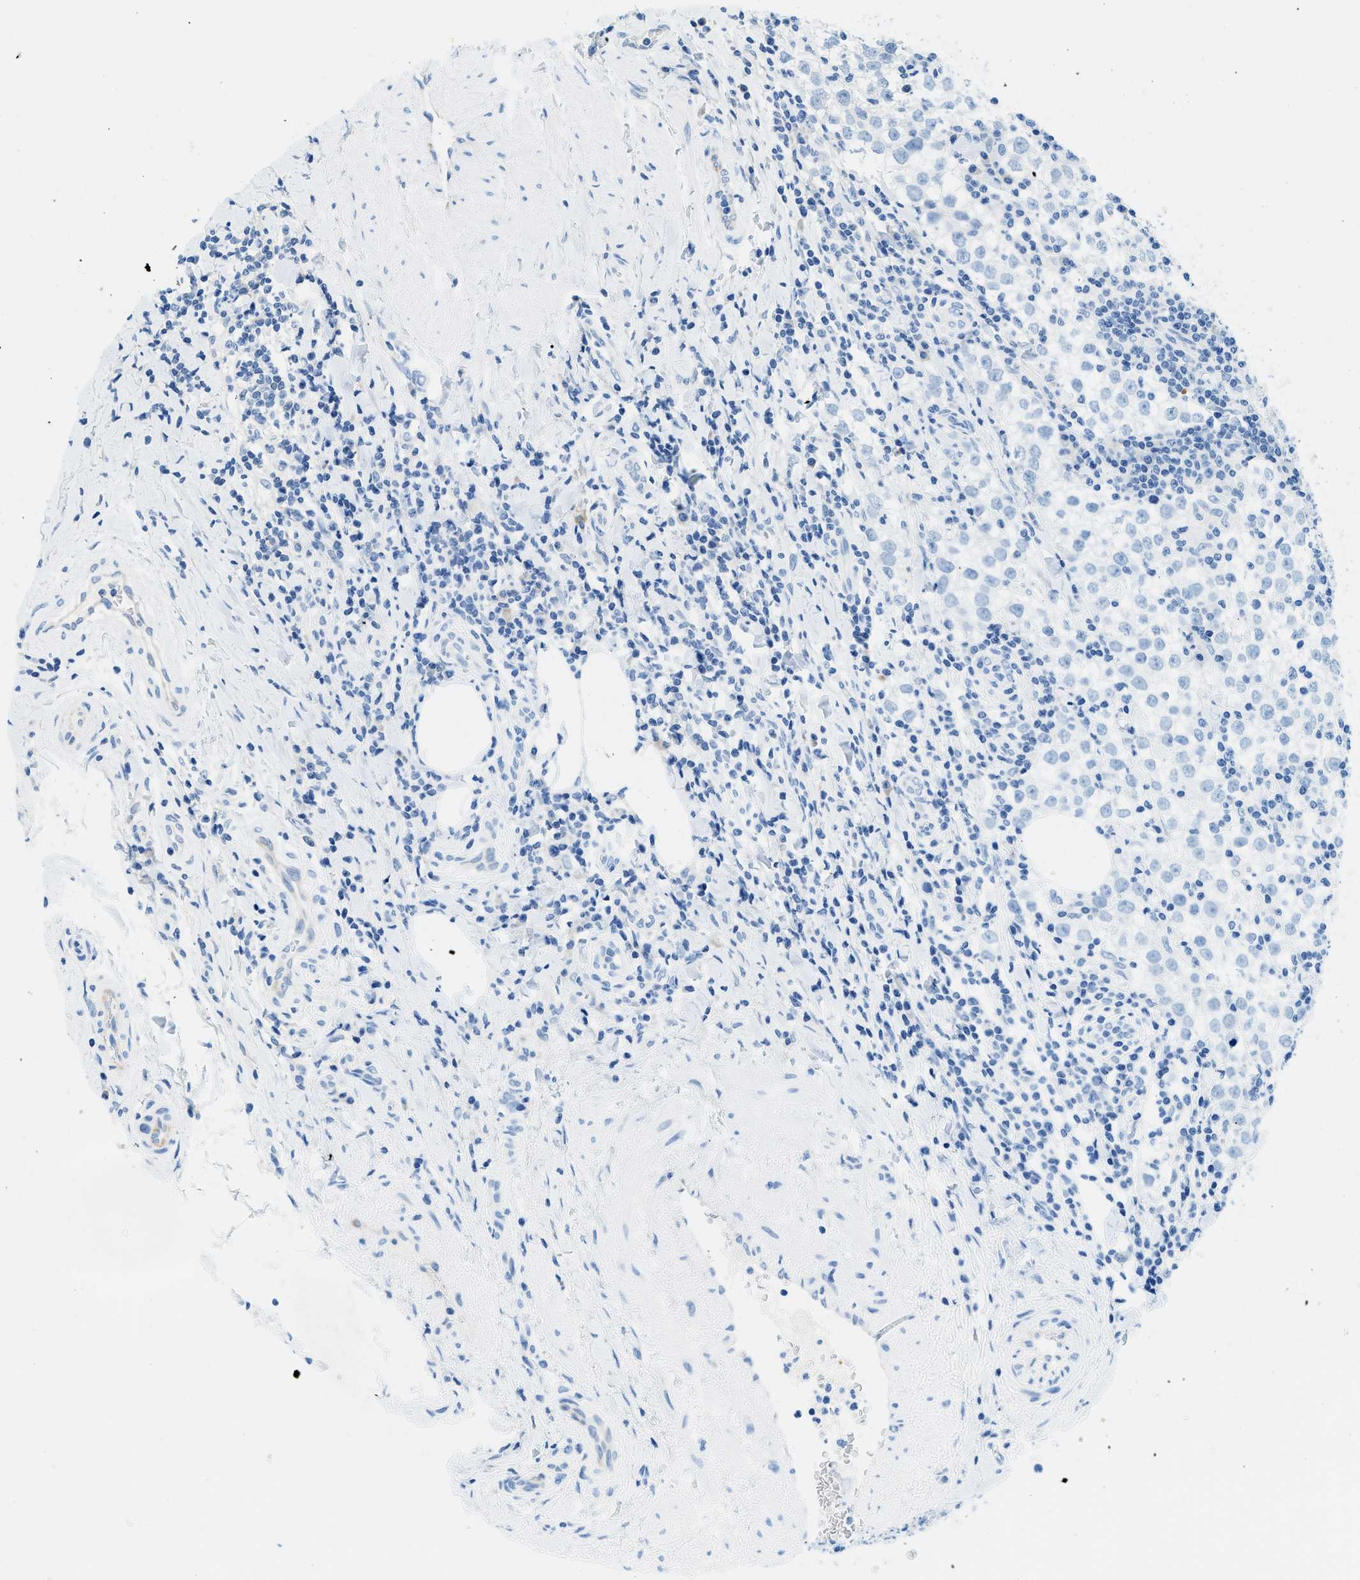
{"staining": {"intensity": "negative", "quantity": "none", "location": "none"}, "tissue": "testis cancer", "cell_type": "Tumor cells", "image_type": "cancer", "snomed": [{"axis": "morphology", "description": "Seminoma, NOS"}, {"axis": "morphology", "description": "Carcinoma, Embryonal, NOS"}, {"axis": "topography", "description": "Testis"}], "caption": "IHC micrograph of embryonal carcinoma (testis) stained for a protein (brown), which shows no staining in tumor cells.", "gene": "ZNF831", "patient": {"sex": "male", "age": 36}}